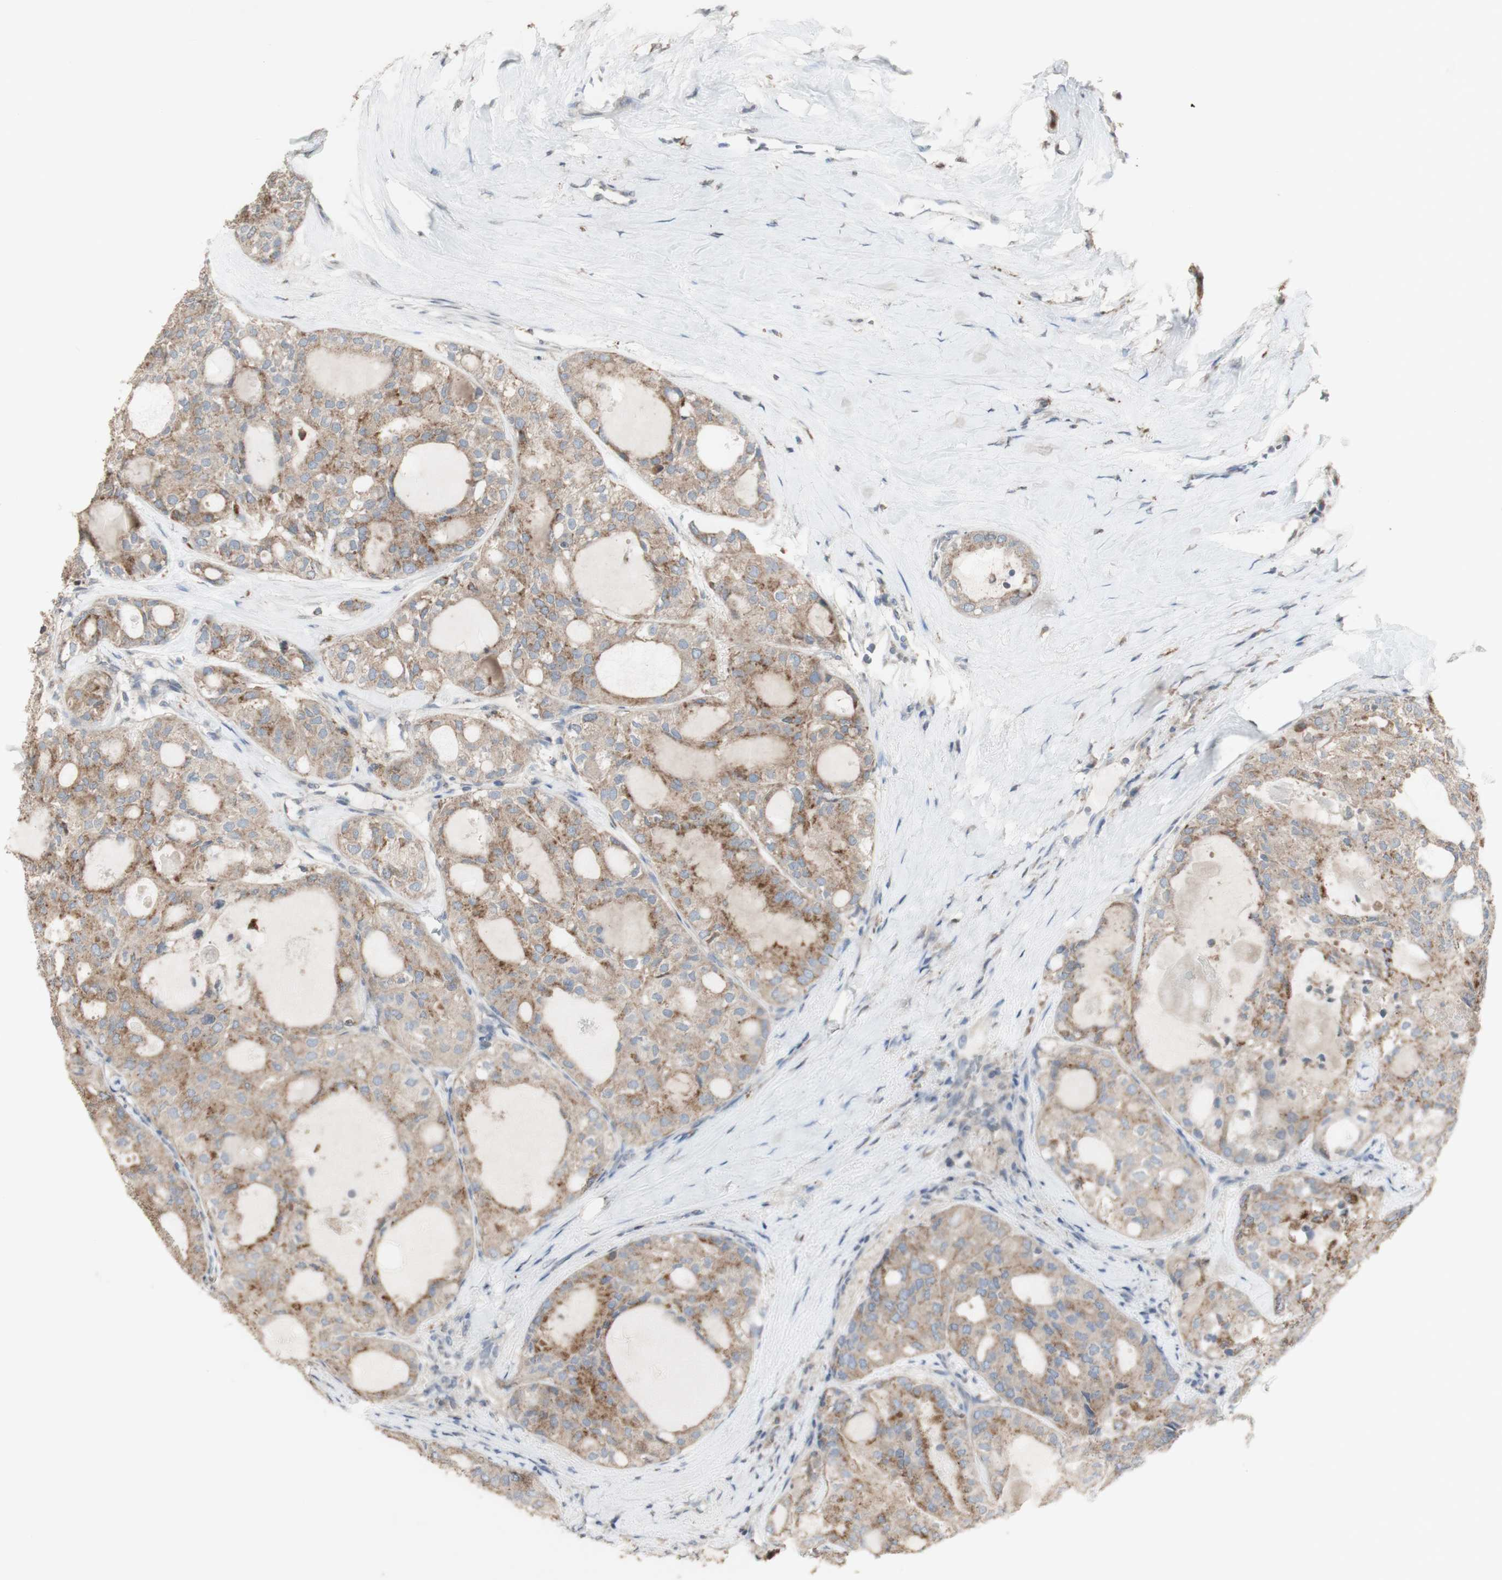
{"staining": {"intensity": "moderate", "quantity": ">75%", "location": "cytoplasmic/membranous"}, "tissue": "thyroid cancer", "cell_type": "Tumor cells", "image_type": "cancer", "snomed": [{"axis": "morphology", "description": "Follicular adenoma carcinoma, NOS"}, {"axis": "topography", "description": "Thyroid gland"}], "caption": "Immunohistochemical staining of human thyroid cancer (follicular adenoma carcinoma) exhibits moderate cytoplasmic/membranous protein positivity in approximately >75% of tumor cells.", "gene": "ATP6V1E1", "patient": {"sex": "male", "age": 75}}